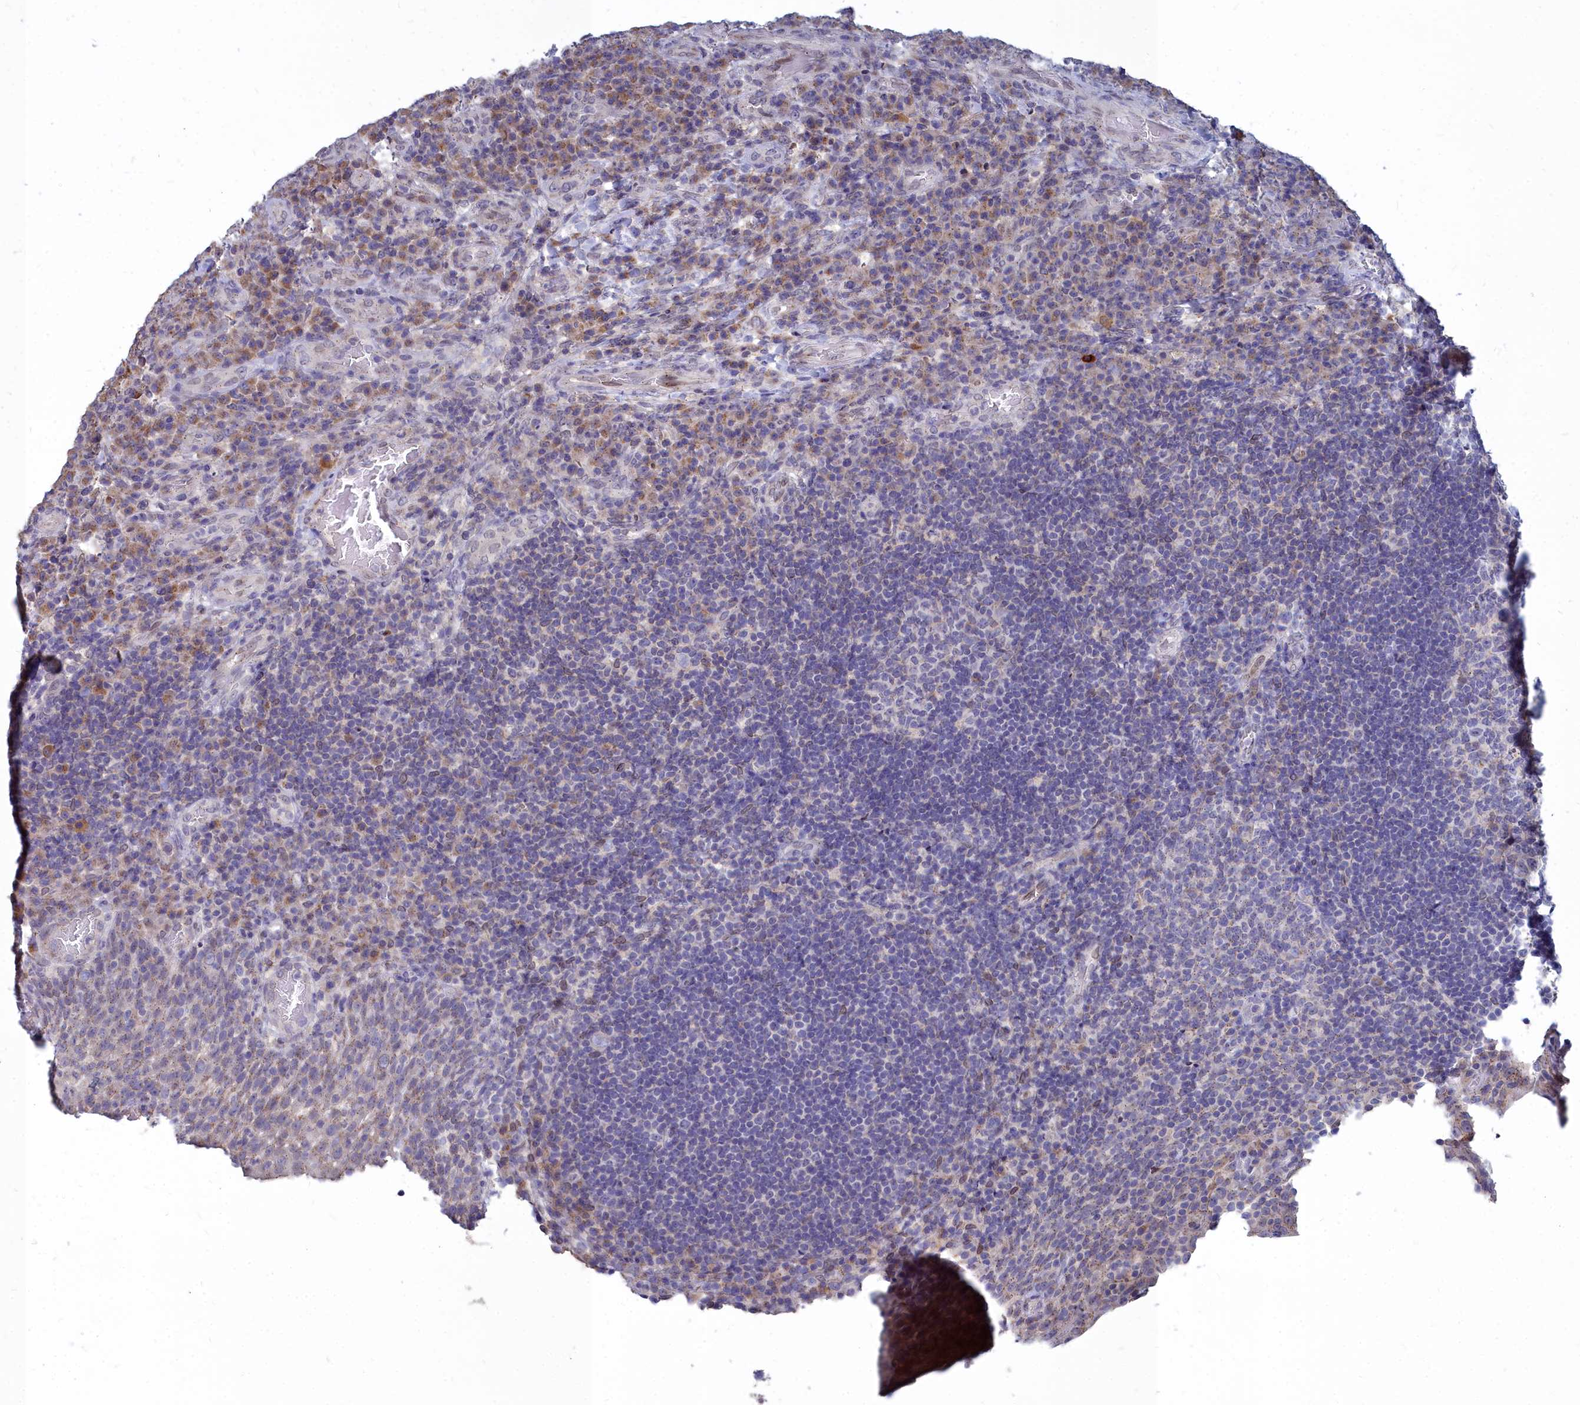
{"staining": {"intensity": "weak", "quantity": "<25%", "location": "cytoplasmic/membranous"}, "tissue": "tonsil", "cell_type": "Germinal center cells", "image_type": "normal", "snomed": [{"axis": "morphology", "description": "Normal tissue, NOS"}, {"axis": "topography", "description": "Tonsil"}], "caption": "An image of tonsil stained for a protein demonstrates no brown staining in germinal center cells.", "gene": "NOXA1", "patient": {"sex": "male", "age": 17}}